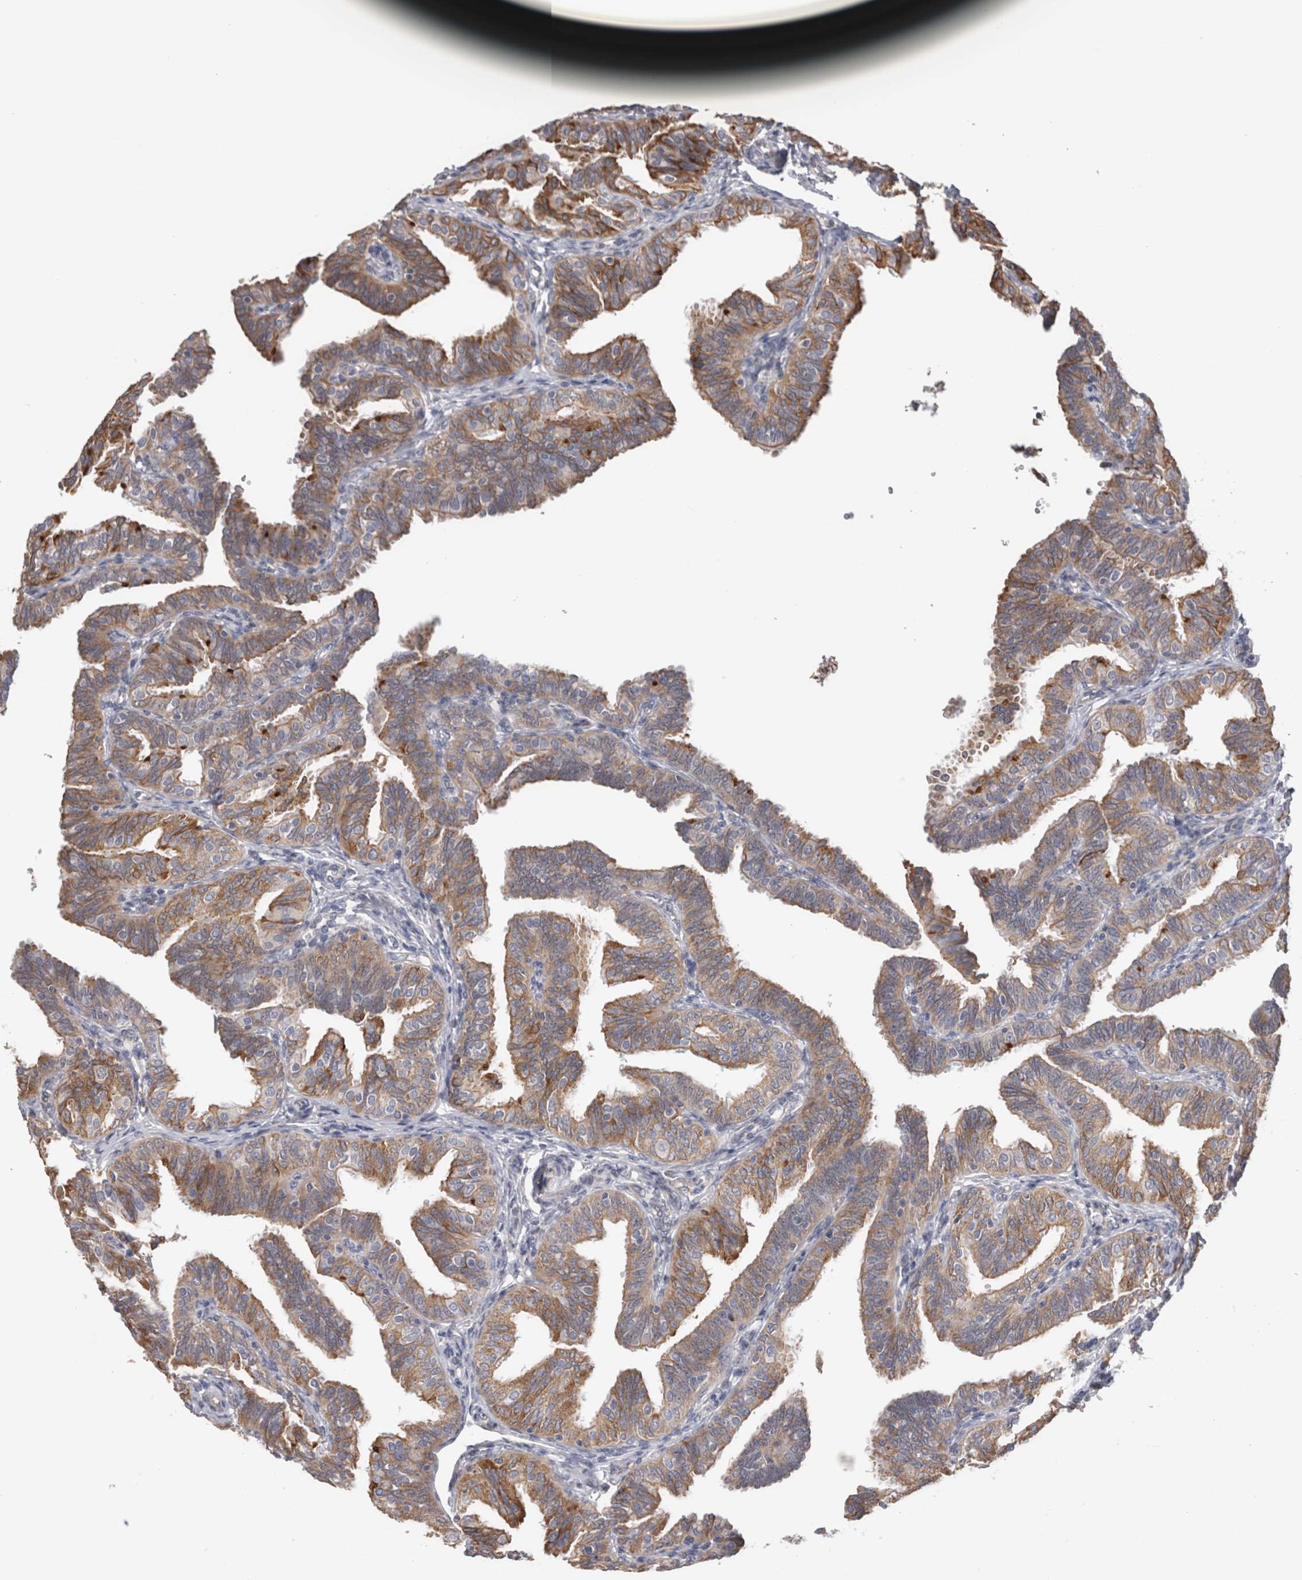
{"staining": {"intensity": "moderate", "quantity": ">75%", "location": "cytoplasmic/membranous"}, "tissue": "fallopian tube", "cell_type": "Glandular cells", "image_type": "normal", "snomed": [{"axis": "morphology", "description": "Normal tissue, NOS"}, {"axis": "topography", "description": "Fallopian tube"}], "caption": "About >75% of glandular cells in normal human fallopian tube demonstrate moderate cytoplasmic/membranous protein expression as visualized by brown immunohistochemical staining.", "gene": "ZNF341", "patient": {"sex": "female", "age": 35}}